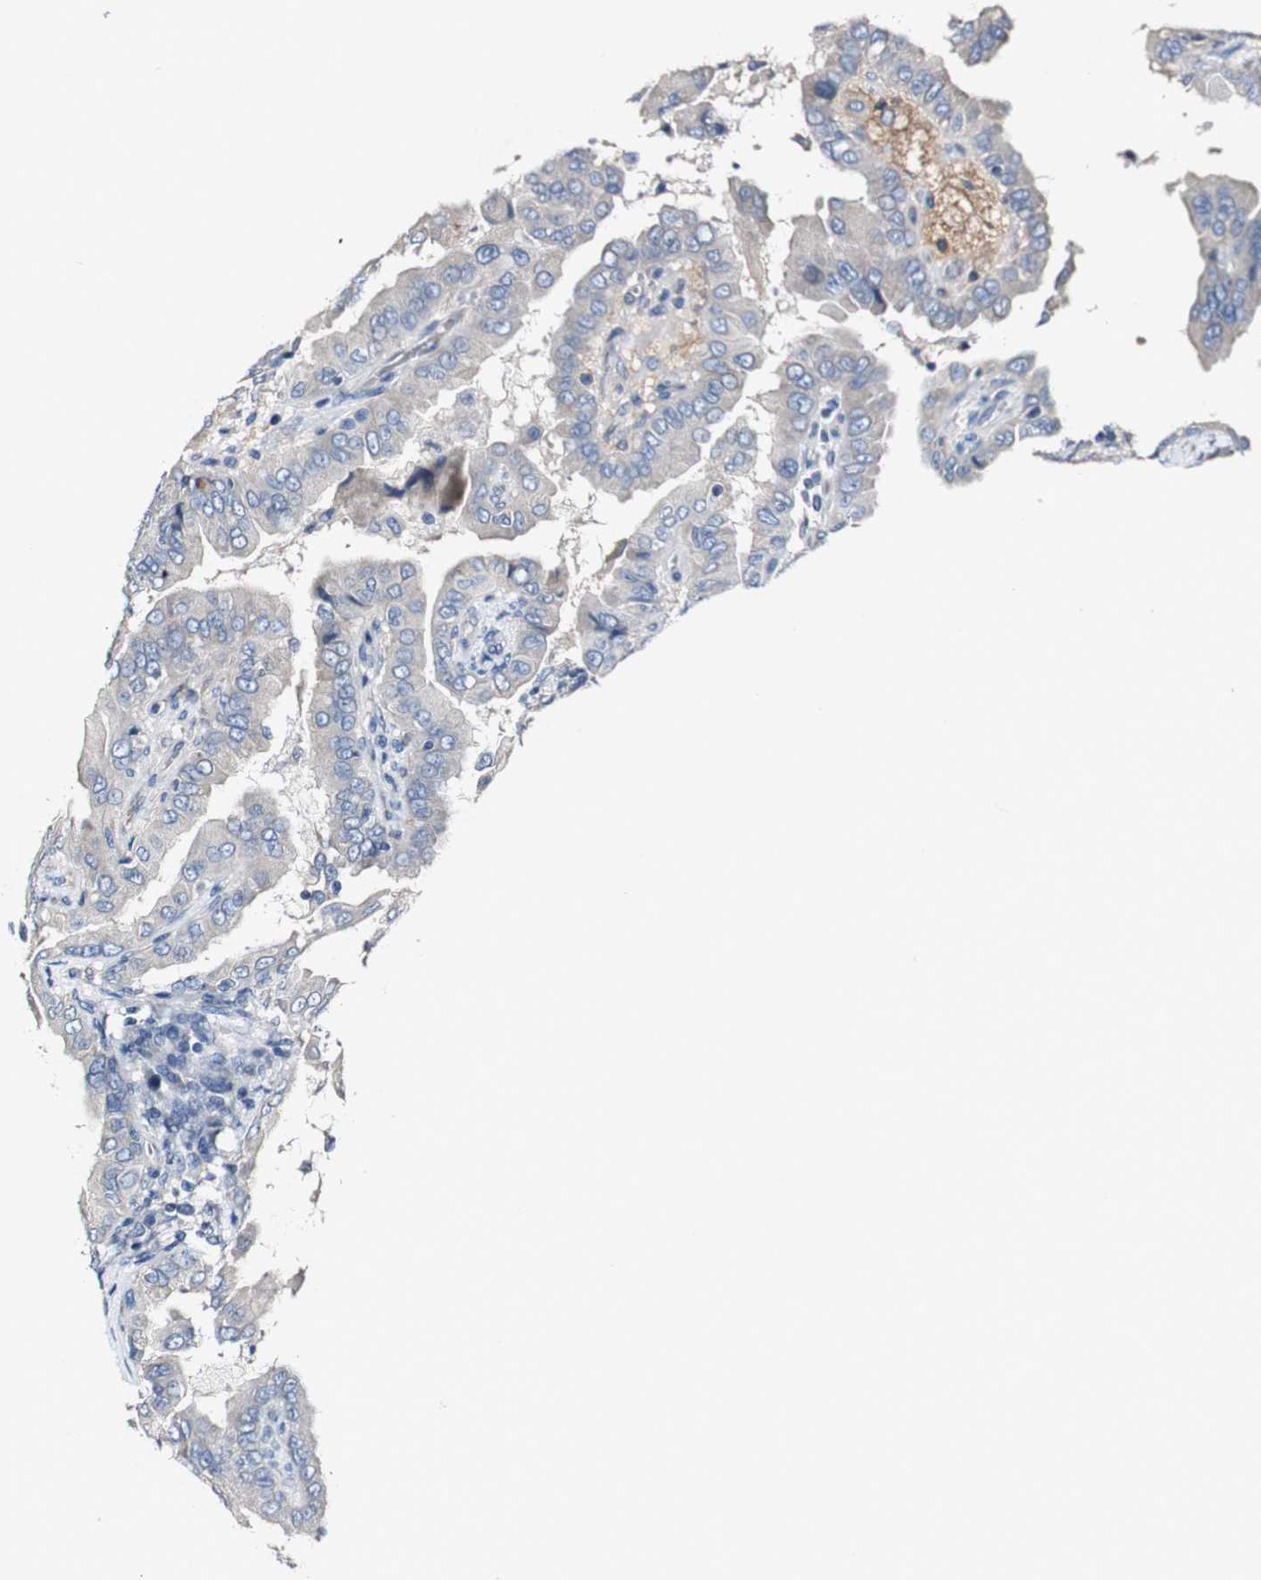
{"staining": {"intensity": "weak", "quantity": "<25%", "location": "cytoplasmic/membranous"}, "tissue": "thyroid cancer", "cell_type": "Tumor cells", "image_type": "cancer", "snomed": [{"axis": "morphology", "description": "Papillary adenocarcinoma, NOS"}, {"axis": "topography", "description": "Thyroid gland"}], "caption": "Thyroid cancer was stained to show a protein in brown. There is no significant staining in tumor cells.", "gene": "GRAMD1A", "patient": {"sex": "male", "age": 33}}